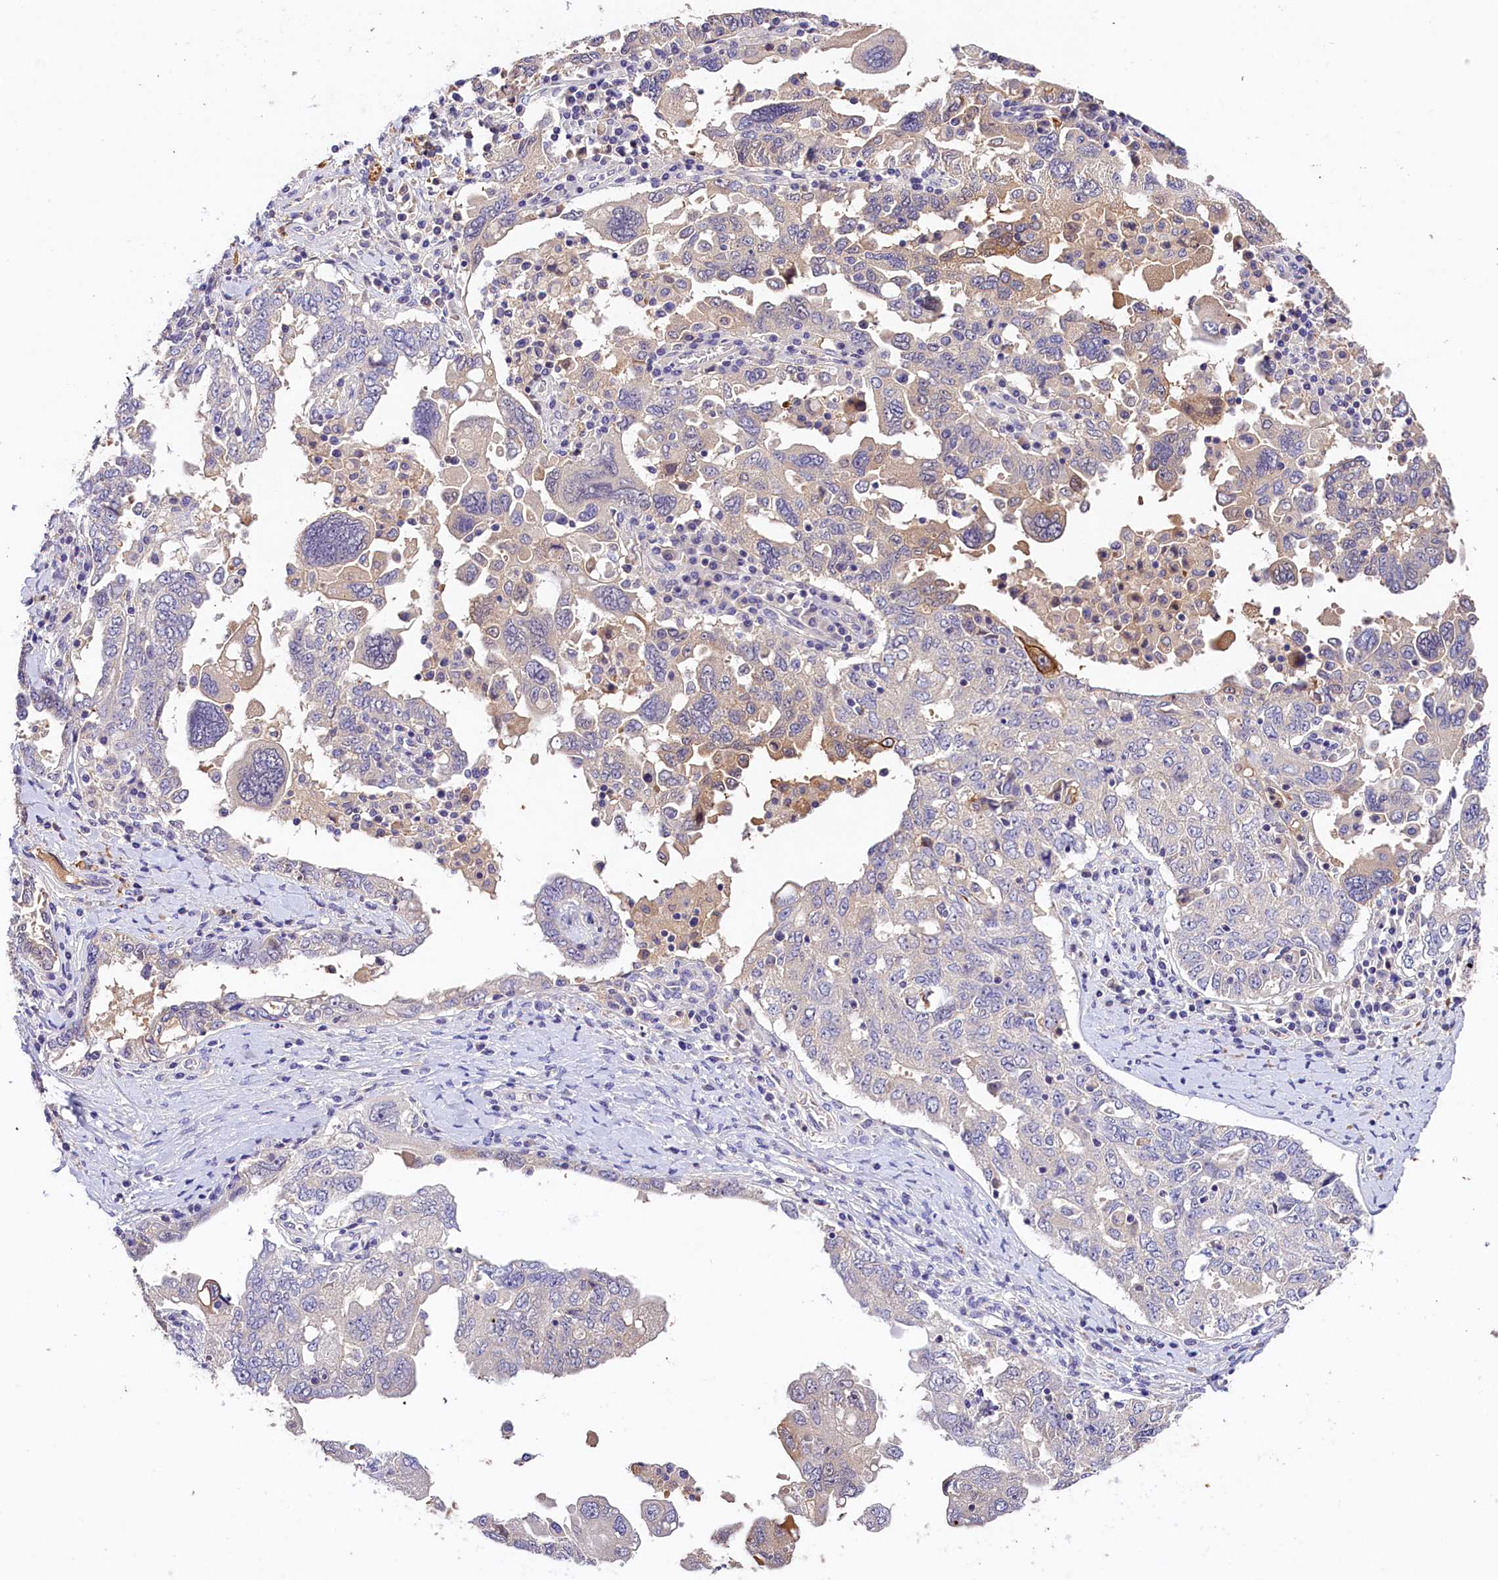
{"staining": {"intensity": "weak", "quantity": "<25%", "location": "cytoplasmic/membranous"}, "tissue": "ovarian cancer", "cell_type": "Tumor cells", "image_type": "cancer", "snomed": [{"axis": "morphology", "description": "Carcinoma, endometroid"}, {"axis": "topography", "description": "Ovary"}], "caption": "There is no significant positivity in tumor cells of ovarian cancer (endometroid carcinoma).", "gene": "ARMC6", "patient": {"sex": "female", "age": 62}}